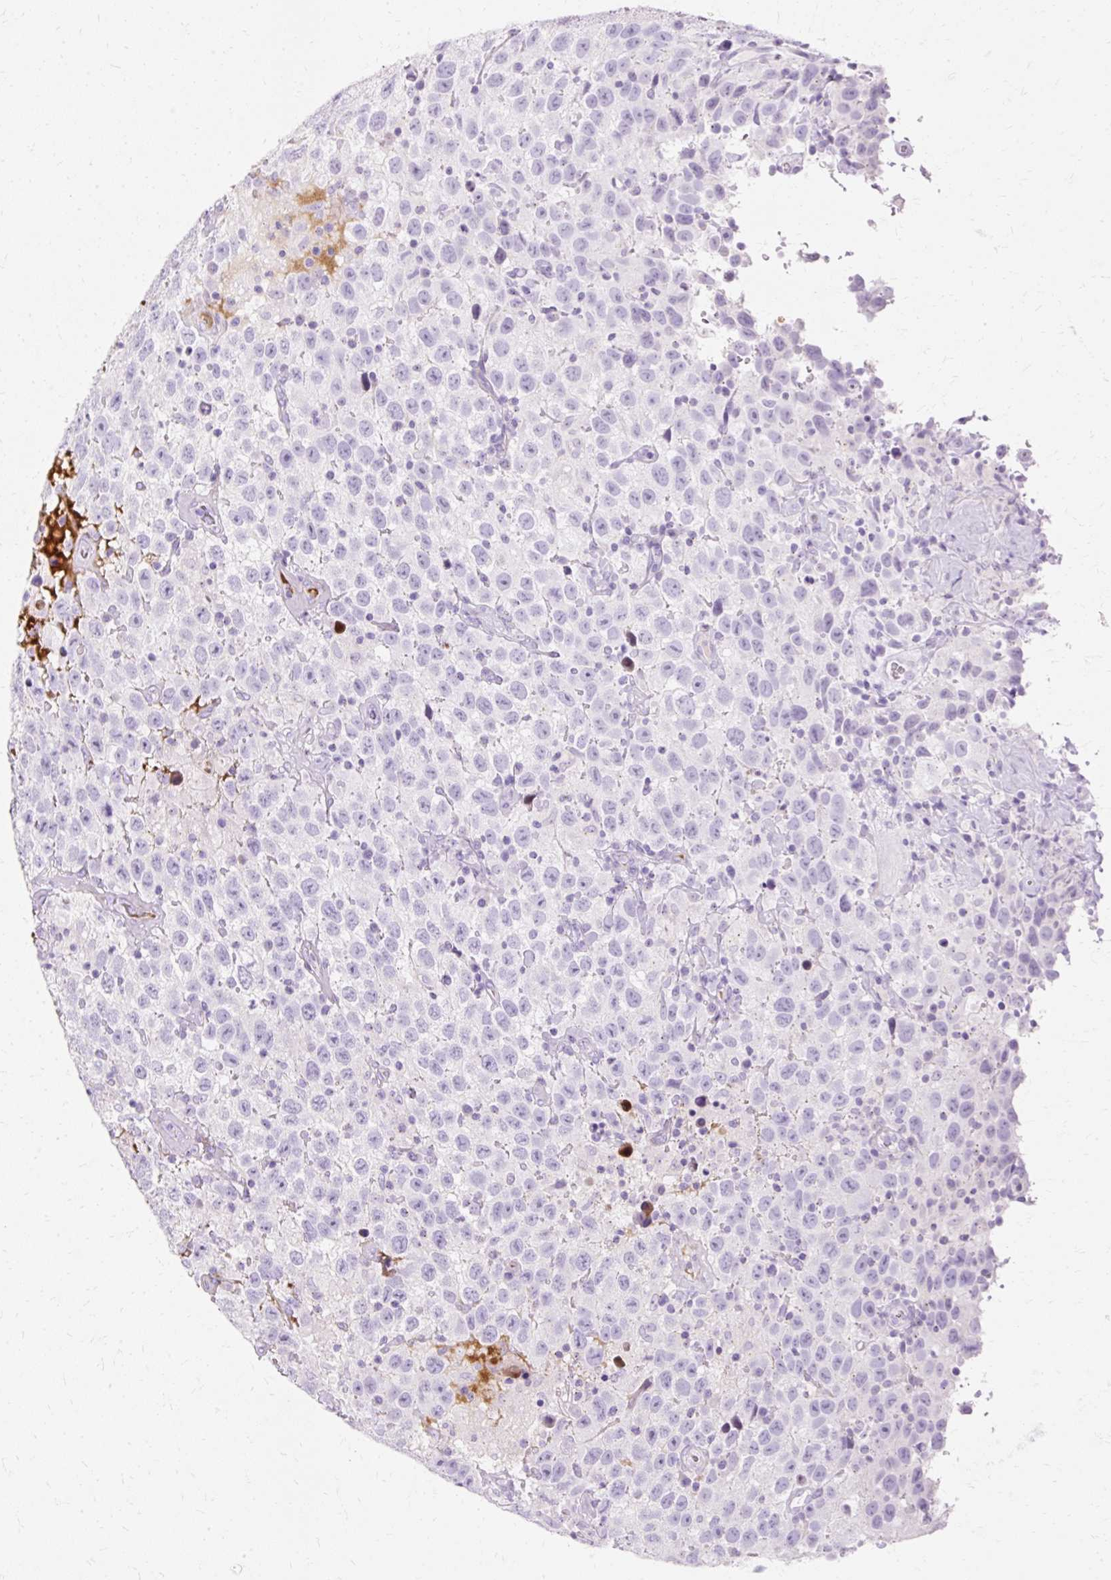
{"staining": {"intensity": "negative", "quantity": "none", "location": "none"}, "tissue": "testis cancer", "cell_type": "Tumor cells", "image_type": "cancer", "snomed": [{"axis": "morphology", "description": "Seminoma, NOS"}, {"axis": "topography", "description": "Testis"}], "caption": "High magnification brightfield microscopy of testis cancer (seminoma) stained with DAB (3,3'-diaminobenzidine) (brown) and counterstained with hematoxylin (blue): tumor cells show no significant expression.", "gene": "DEFA1", "patient": {"sex": "male", "age": 41}}